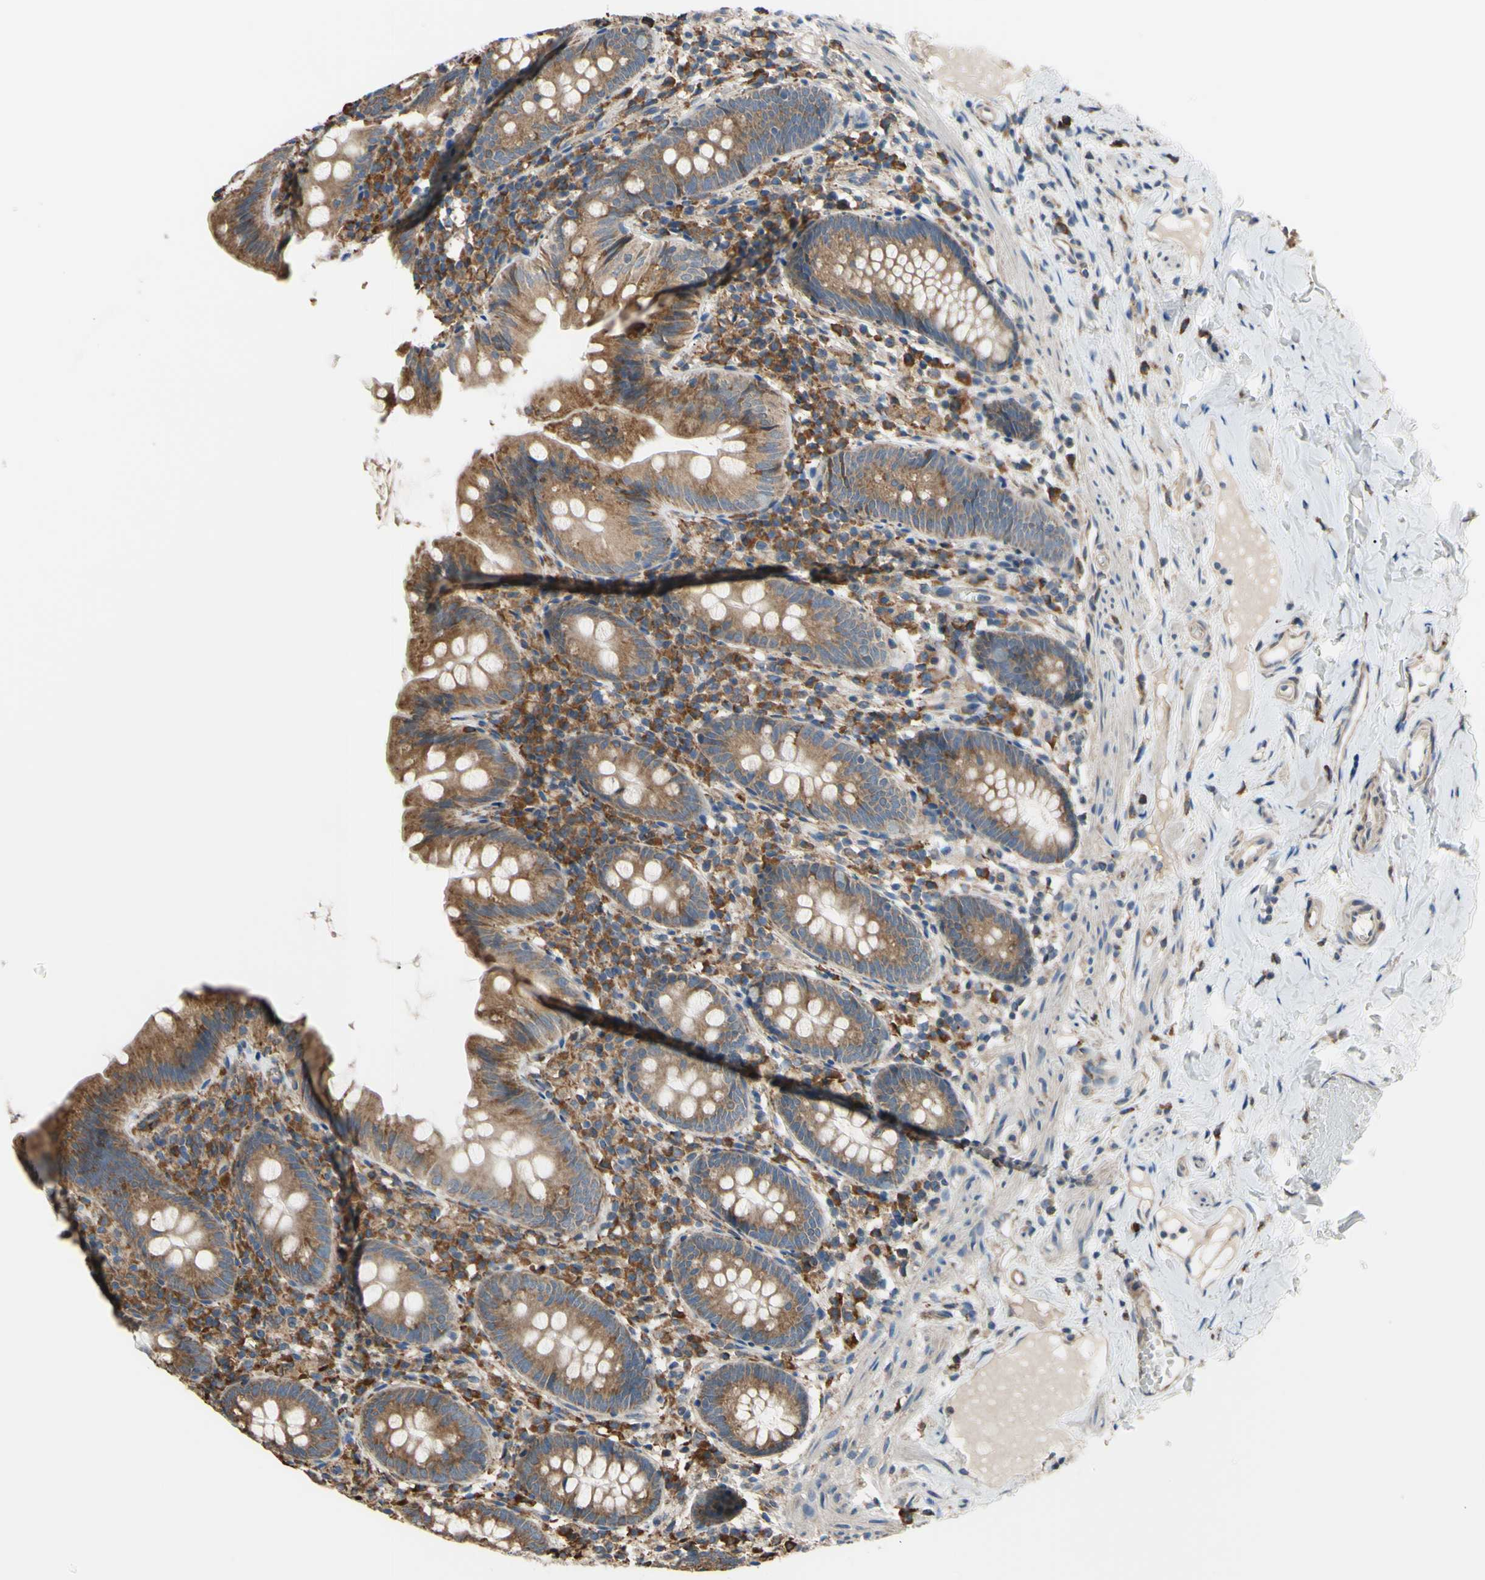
{"staining": {"intensity": "strong", "quantity": ">75%", "location": "cytoplasmic/membranous"}, "tissue": "appendix", "cell_type": "Glandular cells", "image_type": "normal", "snomed": [{"axis": "morphology", "description": "Normal tissue, NOS"}, {"axis": "topography", "description": "Appendix"}], "caption": "Protein staining of normal appendix reveals strong cytoplasmic/membranous staining in approximately >75% of glandular cells.", "gene": "BMF", "patient": {"sex": "male", "age": 52}}